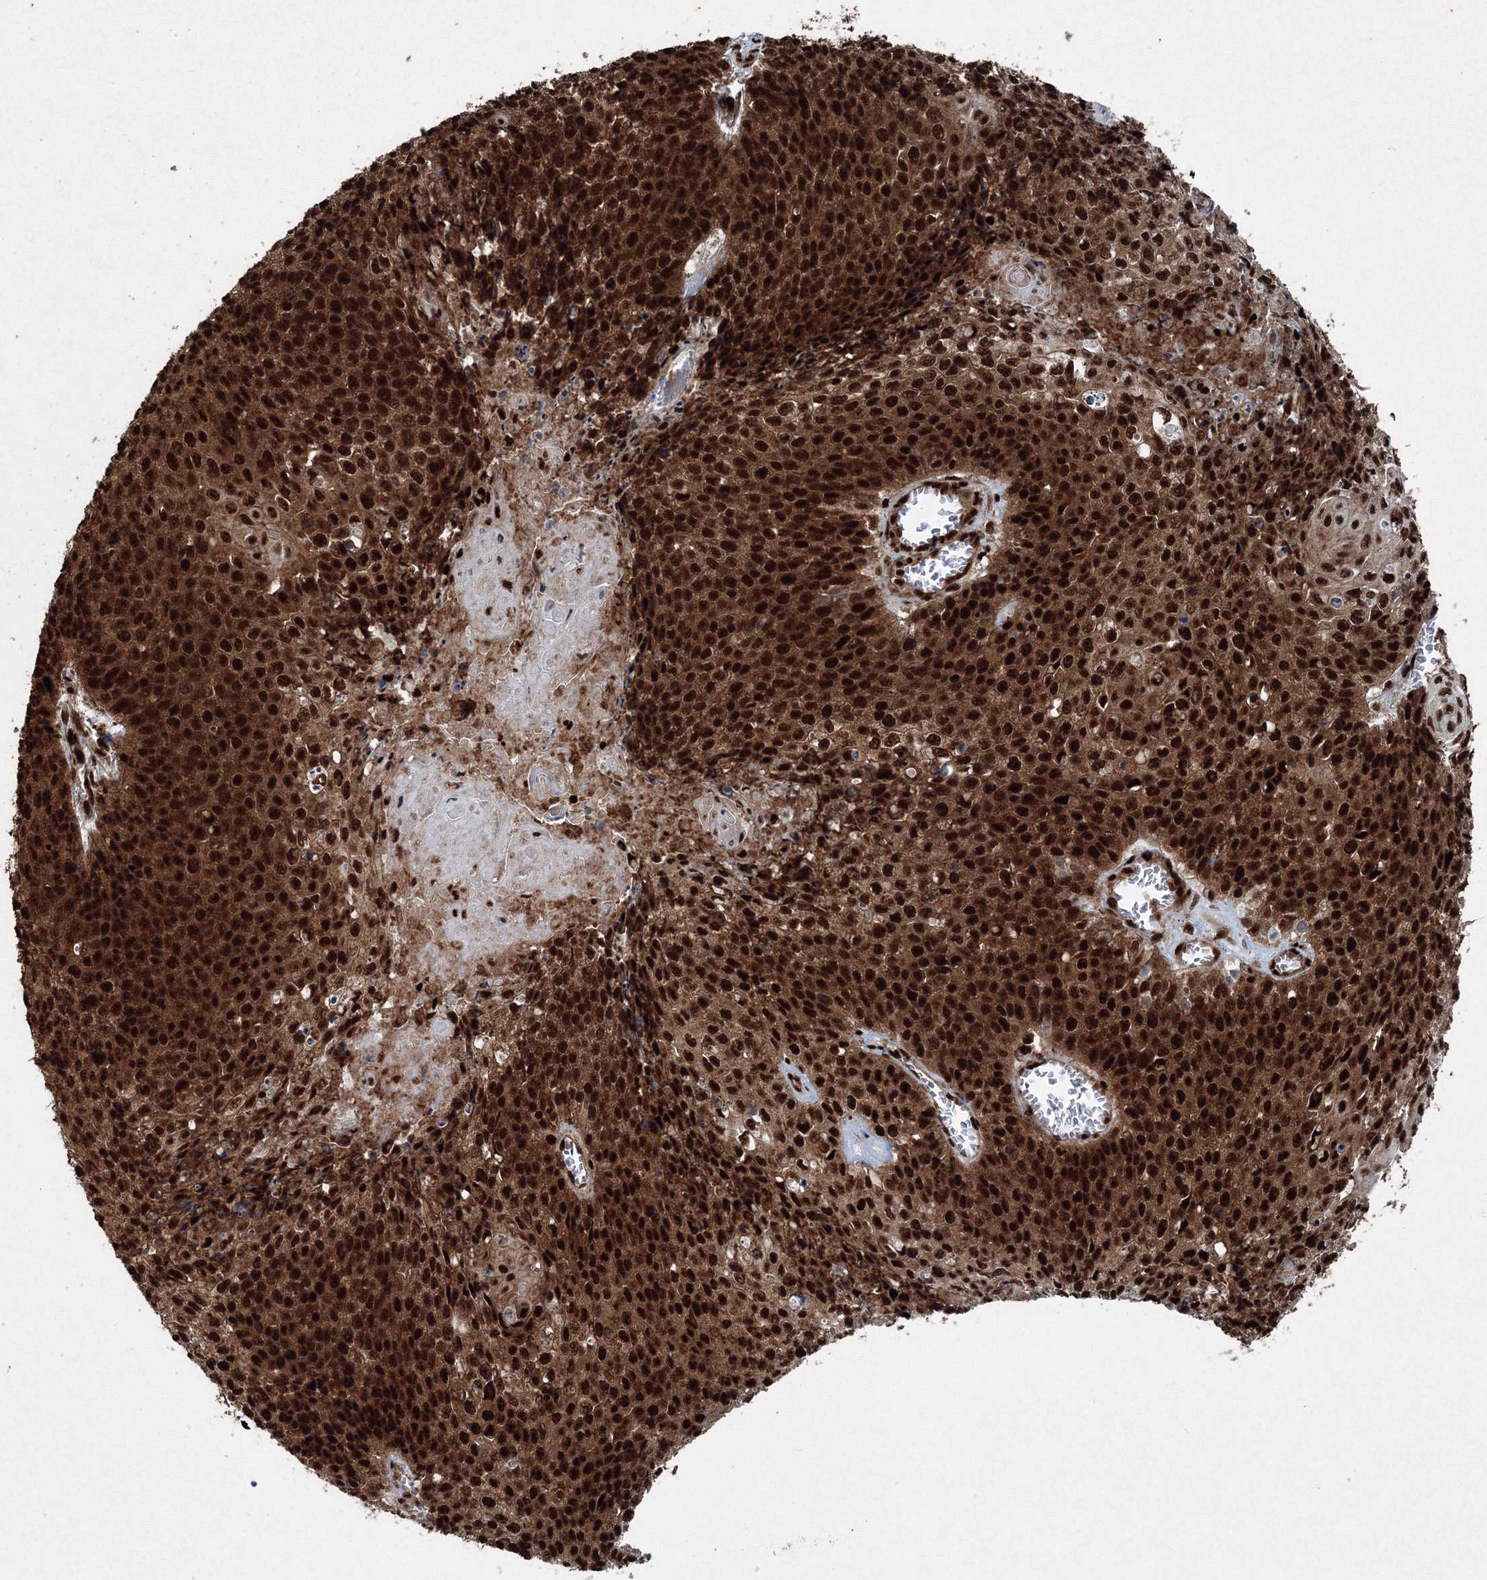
{"staining": {"intensity": "strong", "quantity": ">75%", "location": "cytoplasmic/membranous,nuclear"}, "tissue": "cervical cancer", "cell_type": "Tumor cells", "image_type": "cancer", "snomed": [{"axis": "morphology", "description": "Squamous cell carcinoma, NOS"}, {"axis": "topography", "description": "Cervix"}], "caption": "A micrograph showing strong cytoplasmic/membranous and nuclear staining in approximately >75% of tumor cells in cervical cancer, as visualized by brown immunohistochemical staining.", "gene": "SNRPC", "patient": {"sex": "female", "age": 39}}